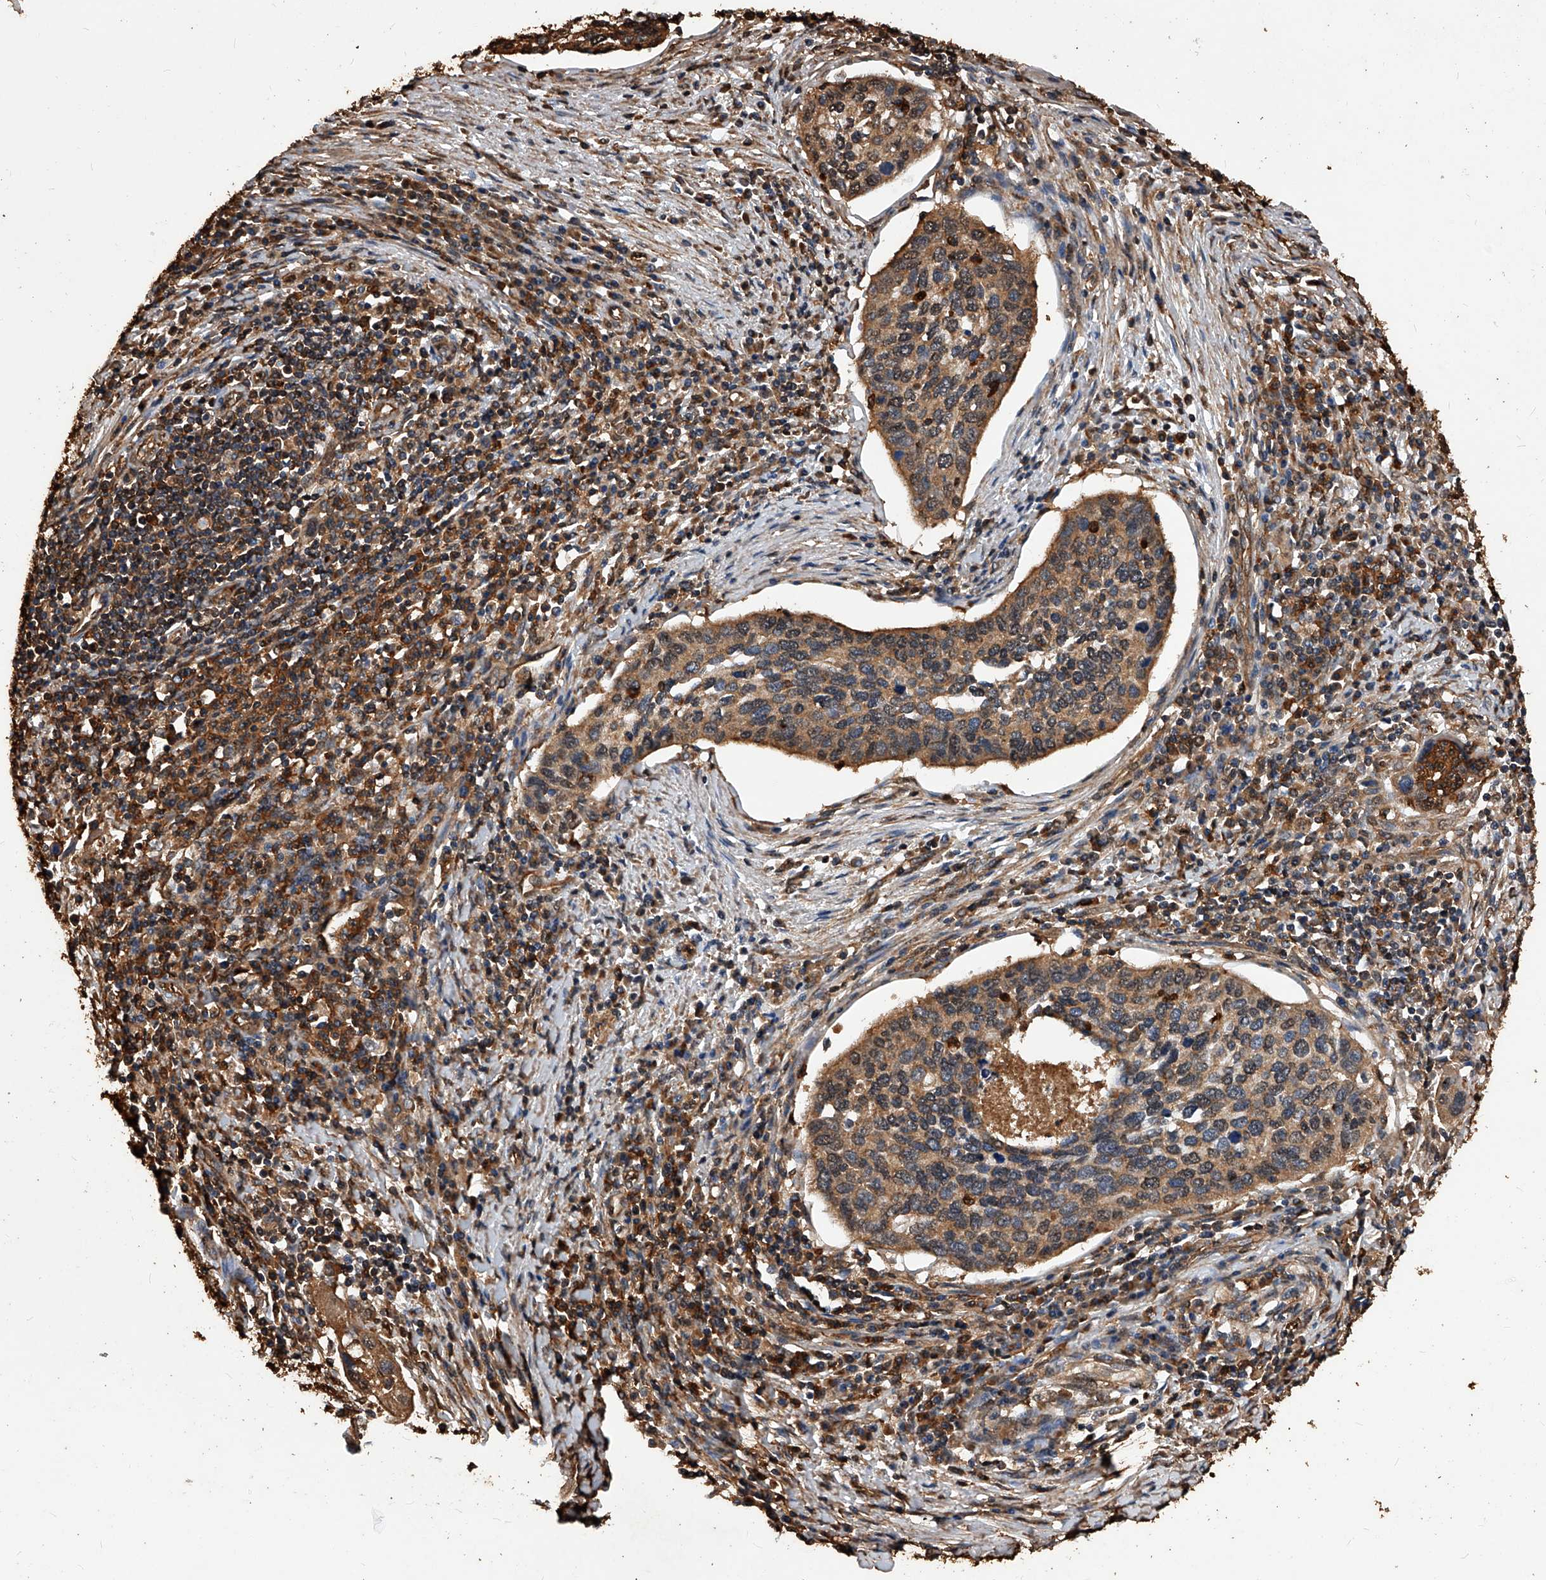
{"staining": {"intensity": "moderate", "quantity": ">75%", "location": "cytoplasmic/membranous"}, "tissue": "cervical cancer", "cell_type": "Tumor cells", "image_type": "cancer", "snomed": [{"axis": "morphology", "description": "Squamous cell carcinoma, NOS"}, {"axis": "topography", "description": "Cervix"}], "caption": "Immunohistochemistry (DAB) staining of human cervical squamous cell carcinoma reveals moderate cytoplasmic/membranous protein expression in approximately >75% of tumor cells. (DAB (3,3'-diaminobenzidine) = brown stain, brightfield microscopy at high magnification).", "gene": "UCP2", "patient": {"sex": "female", "age": 38}}